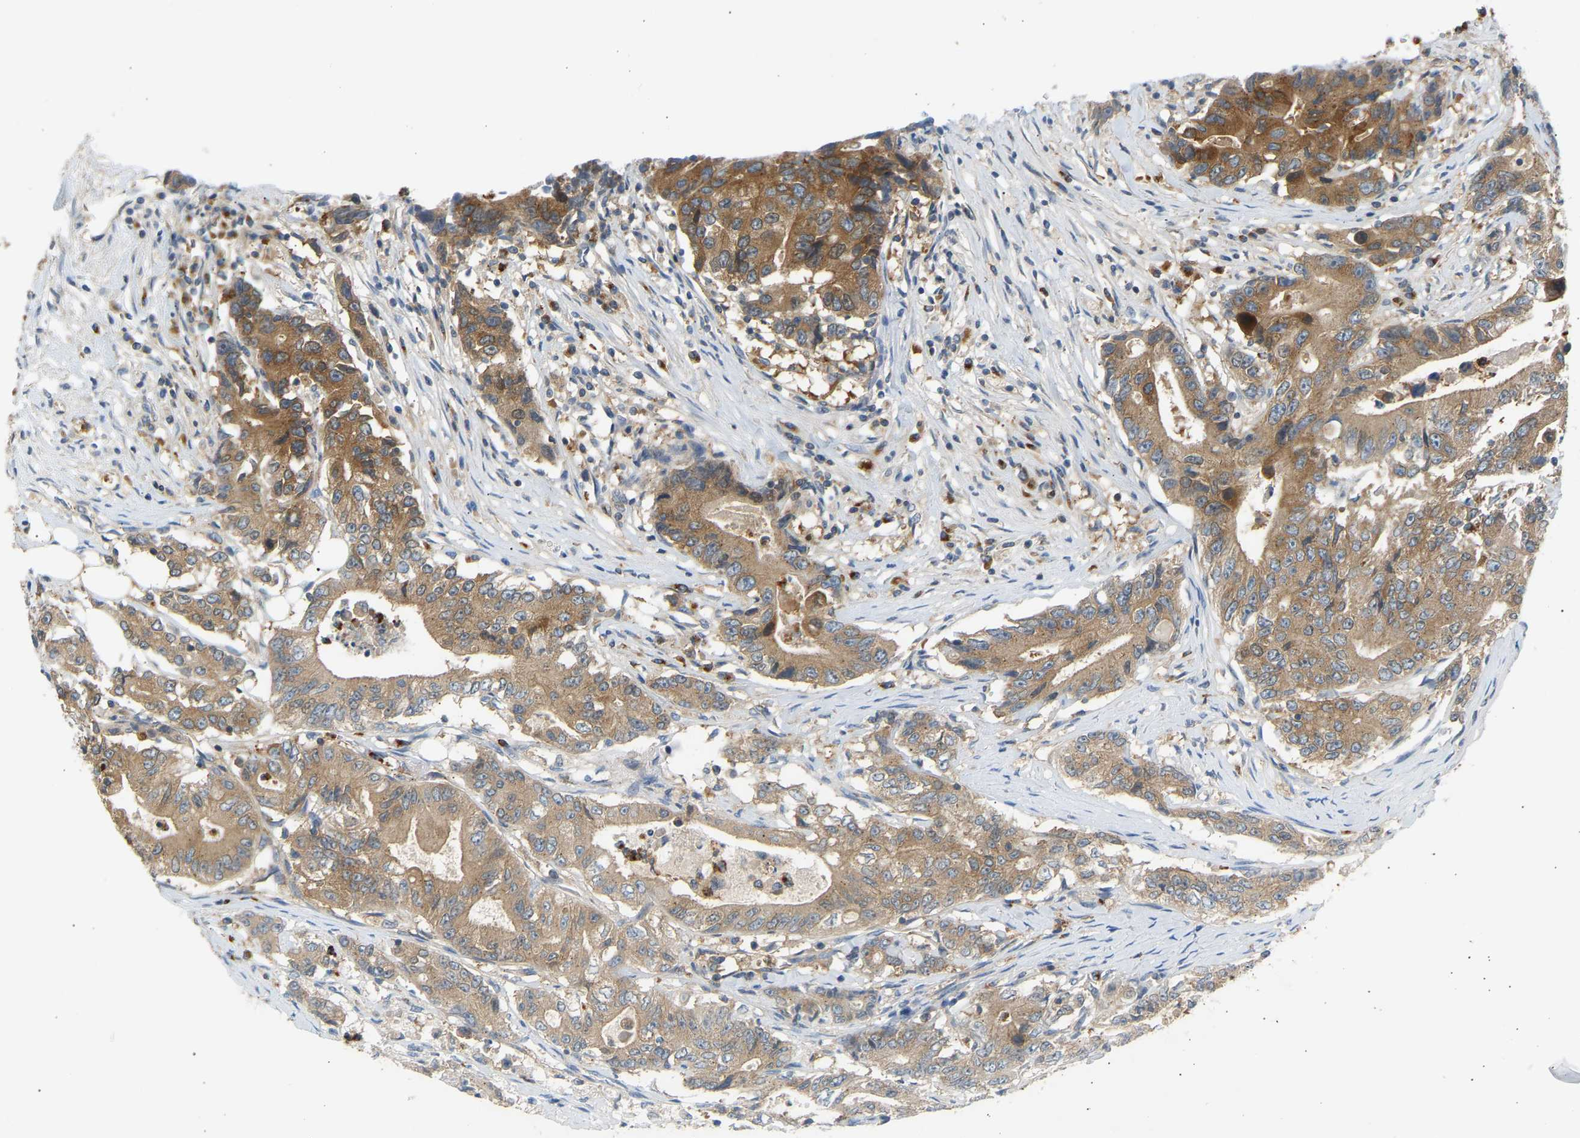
{"staining": {"intensity": "moderate", "quantity": ">75%", "location": "cytoplasmic/membranous"}, "tissue": "colorectal cancer", "cell_type": "Tumor cells", "image_type": "cancer", "snomed": [{"axis": "morphology", "description": "Adenocarcinoma, NOS"}, {"axis": "topography", "description": "Colon"}], "caption": "Protein expression analysis of human adenocarcinoma (colorectal) reveals moderate cytoplasmic/membranous staining in about >75% of tumor cells.", "gene": "TRIM50", "patient": {"sex": "female", "age": 77}}